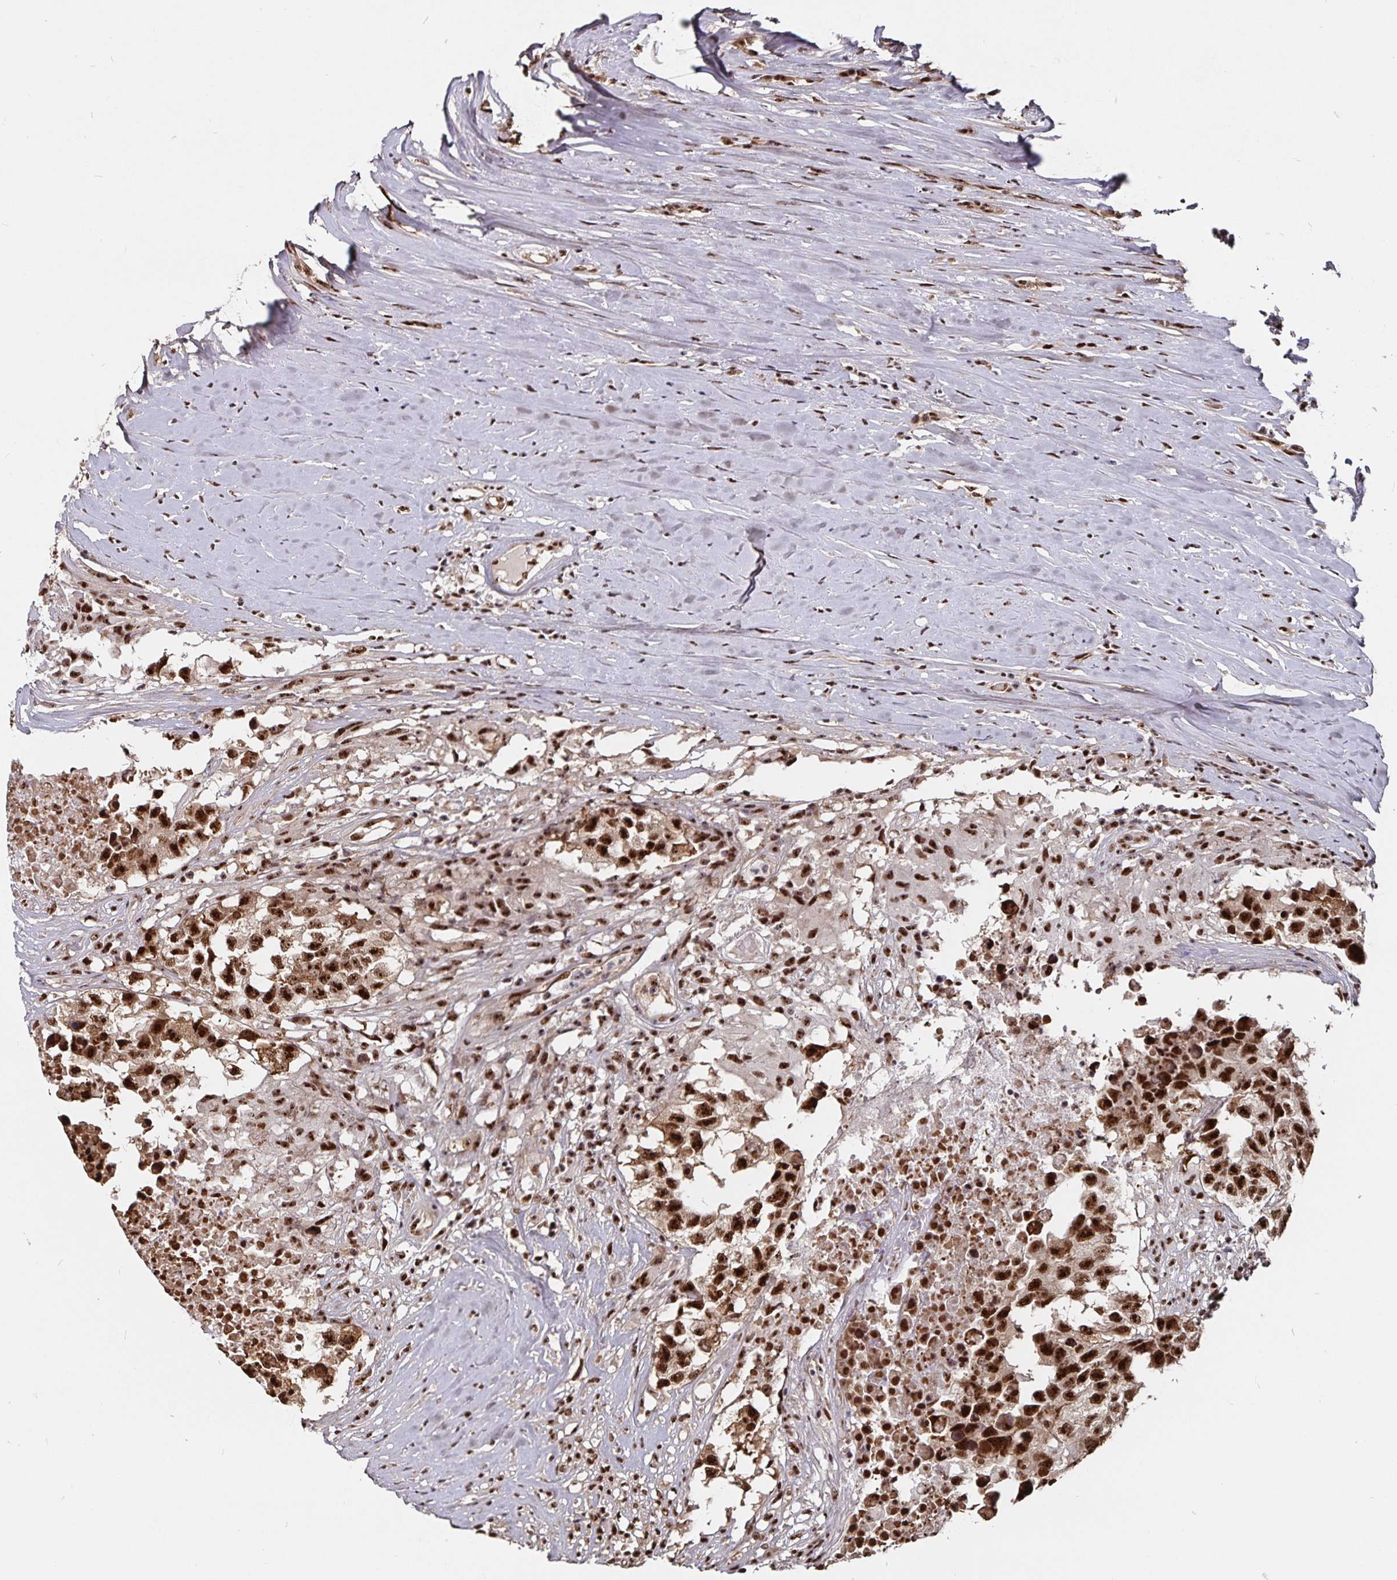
{"staining": {"intensity": "strong", "quantity": ">75%", "location": "nuclear"}, "tissue": "testis cancer", "cell_type": "Tumor cells", "image_type": "cancer", "snomed": [{"axis": "morphology", "description": "Carcinoma, Embryonal, NOS"}, {"axis": "topography", "description": "Testis"}], "caption": "A brown stain labels strong nuclear expression of a protein in human testis embryonal carcinoma tumor cells. (brown staining indicates protein expression, while blue staining denotes nuclei).", "gene": "LAS1L", "patient": {"sex": "male", "age": 83}}